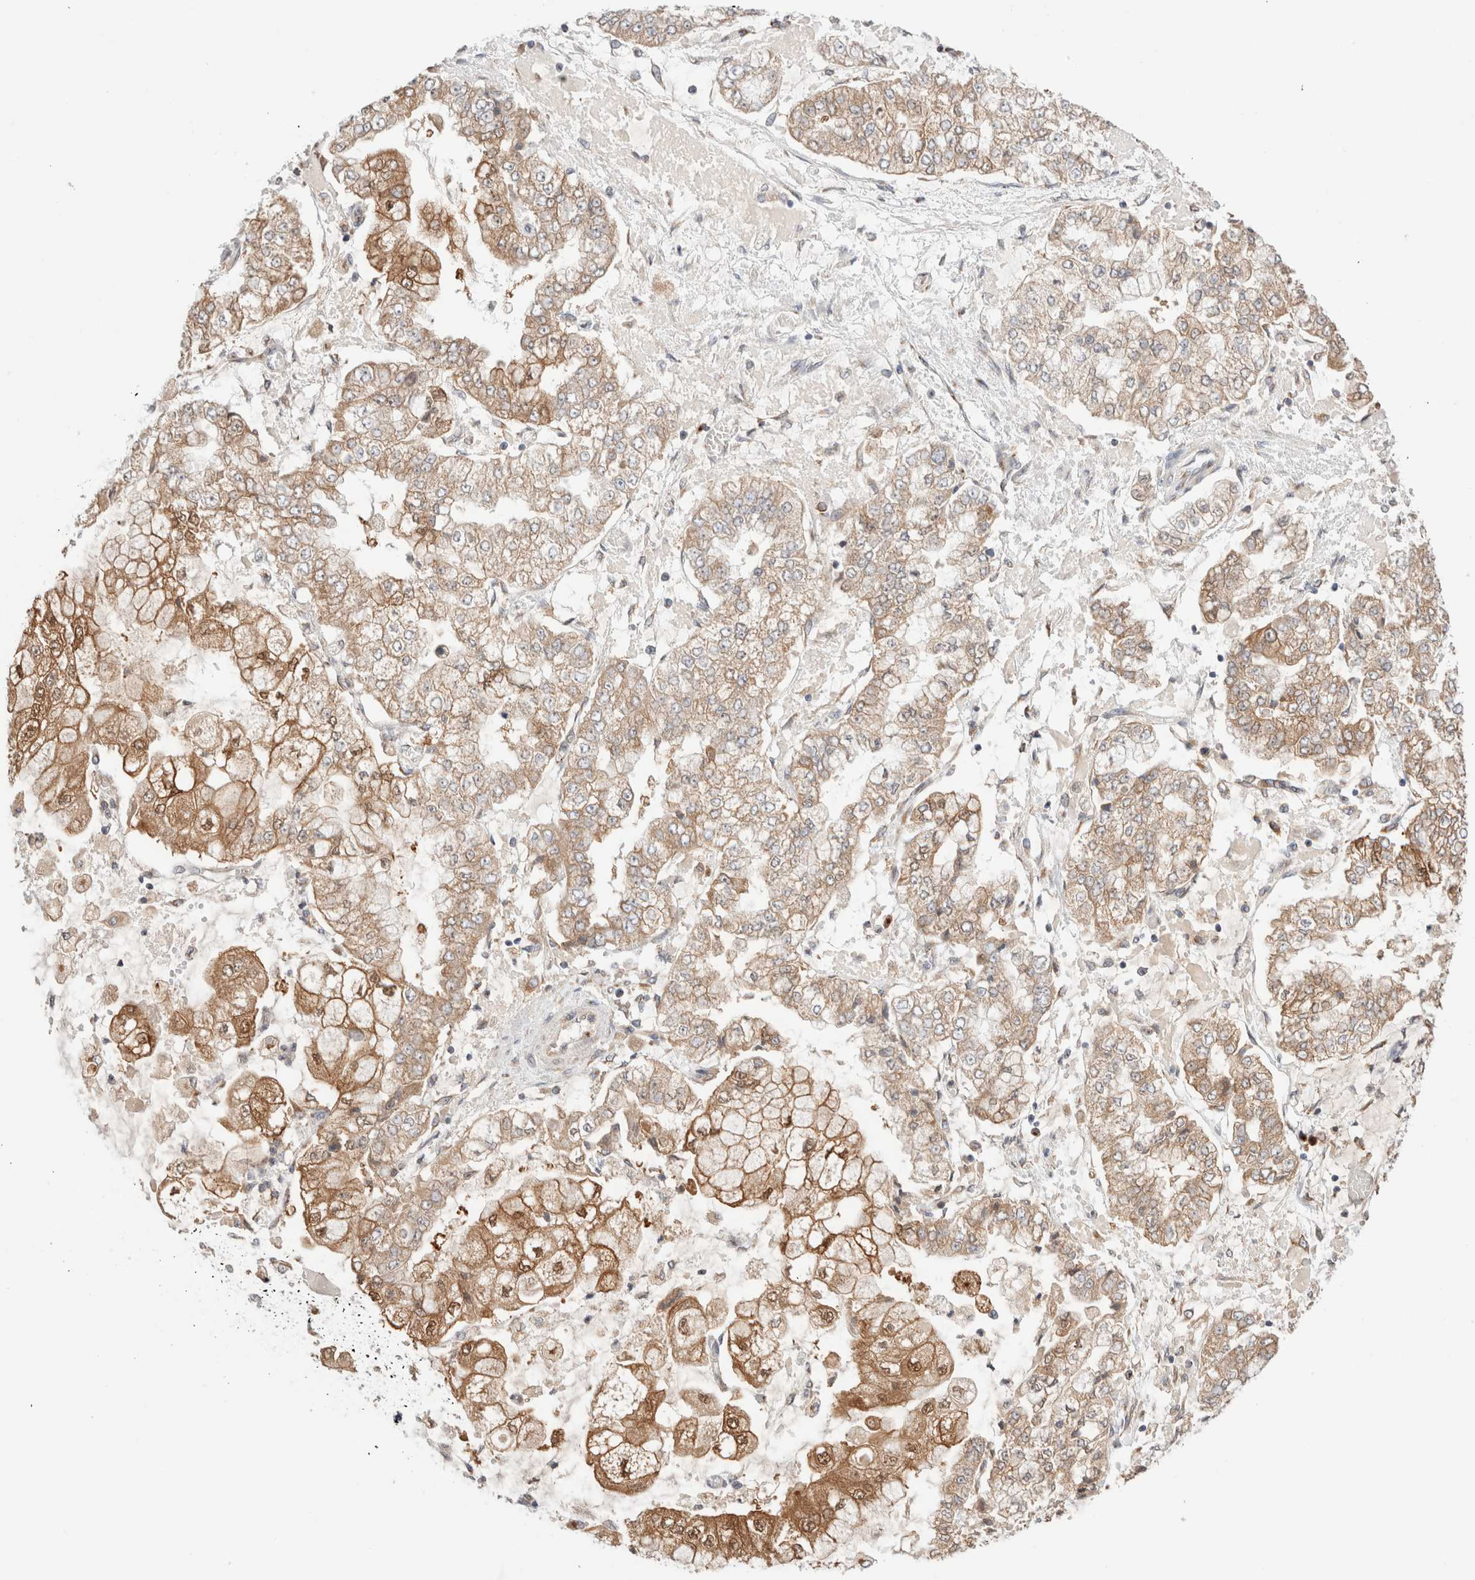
{"staining": {"intensity": "moderate", "quantity": ">75%", "location": "cytoplasmic/membranous"}, "tissue": "stomach cancer", "cell_type": "Tumor cells", "image_type": "cancer", "snomed": [{"axis": "morphology", "description": "Adenocarcinoma, NOS"}, {"axis": "topography", "description": "Stomach"}], "caption": "This image exhibits immunohistochemistry (IHC) staining of stomach adenocarcinoma, with medium moderate cytoplasmic/membranous positivity in about >75% of tumor cells.", "gene": "LMAN2L", "patient": {"sex": "male", "age": 76}}